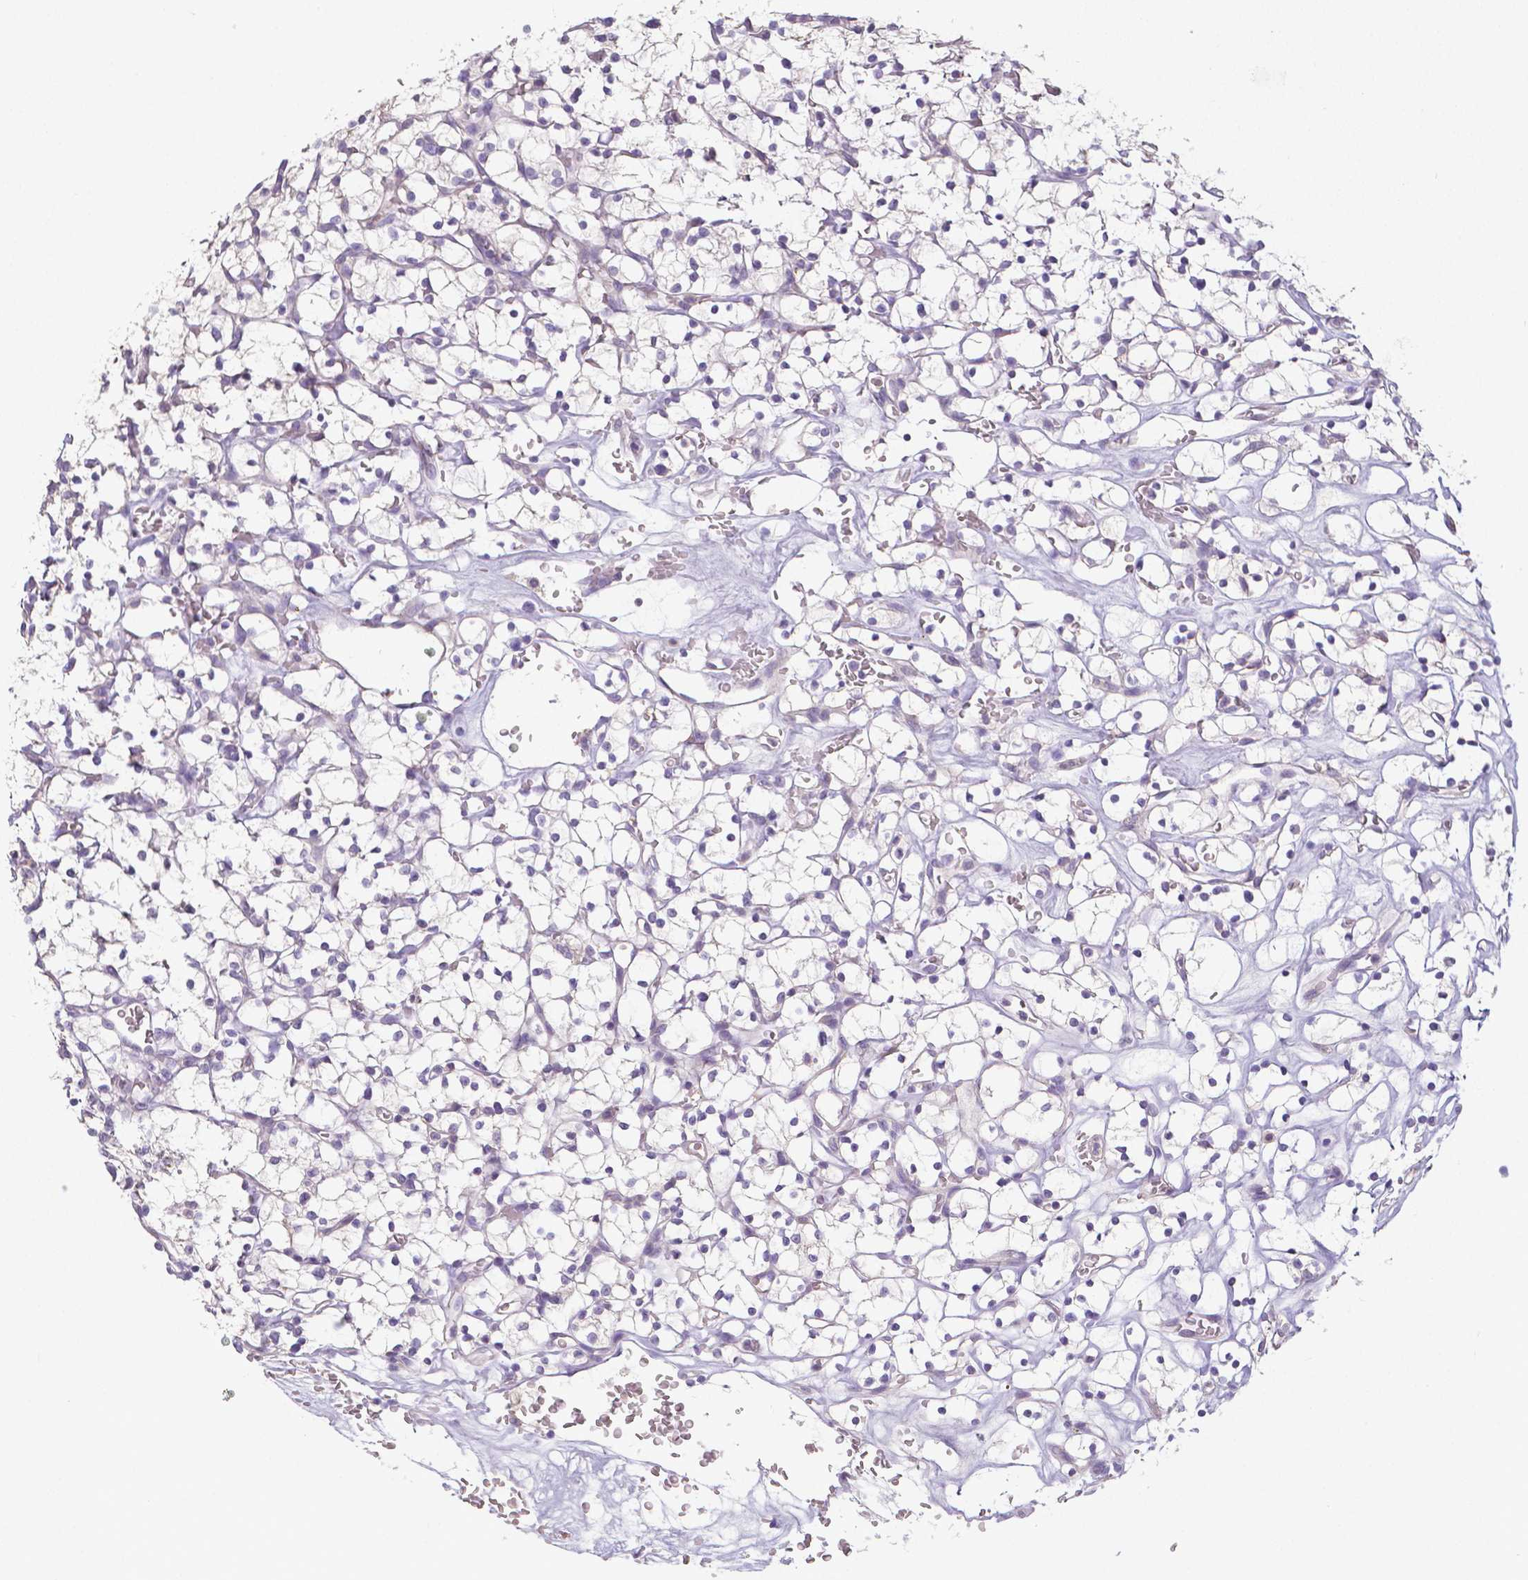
{"staining": {"intensity": "negative", "quantity": "none", "location": "none"}, "tissue": "renal cancer", "cell_type": "Tumor cells", "image_type": "cancer", "snomed": [{"axis": "morphology", "description": "Adenocarcinoma, NOS"}, {"axis": "topography", "description": "Kidney"}], "caption": "Immunohistochemistry (IHC) of human renal cancer demonstrates no positivity in tumor cells. Nuclei are stained in blue.", "gene": "CRMP1", "patient": {"sex": "female", "age": 64}}